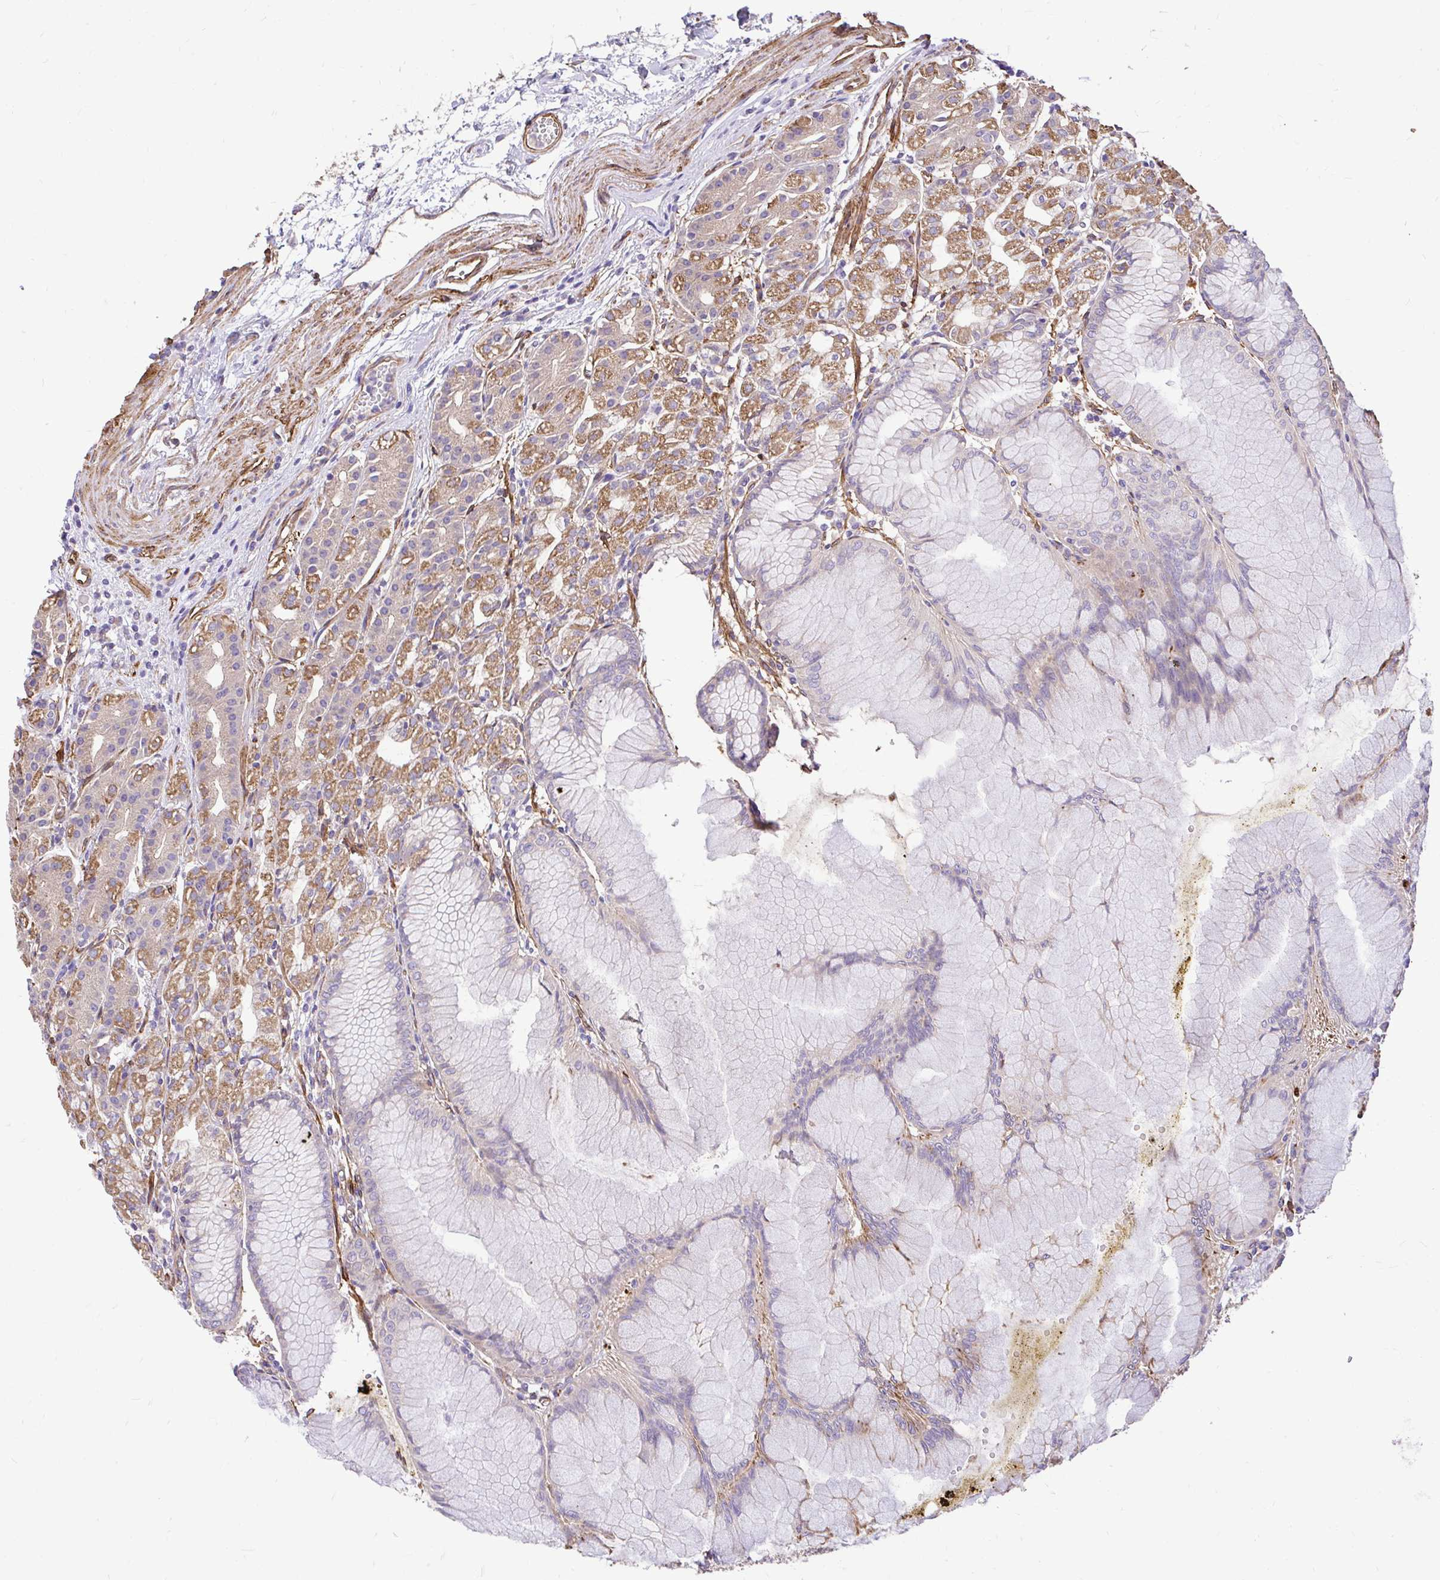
{"staining": {"intensity": "moderate", "quantity": "25%-75%", "location": "cytoplasmic/membranous"}, "tissue": "stomach", "cell_type": "Glandular cells", "image_type": "normal", "snomed": [{"axis": "morphology", "description": "Normal tissue, NOS"}, {"axis": "topography", "description": "Stomach"}], "caption": "Moderate cytoplasmic/membranous expression is present in approximately 25%-75% of glandular cells in benign stomach. (brown staining indicates protein expression, while blue staining denotes nuclei).", "gene": "PTPRK", "patient": {"sex": "female", "age": 57}}